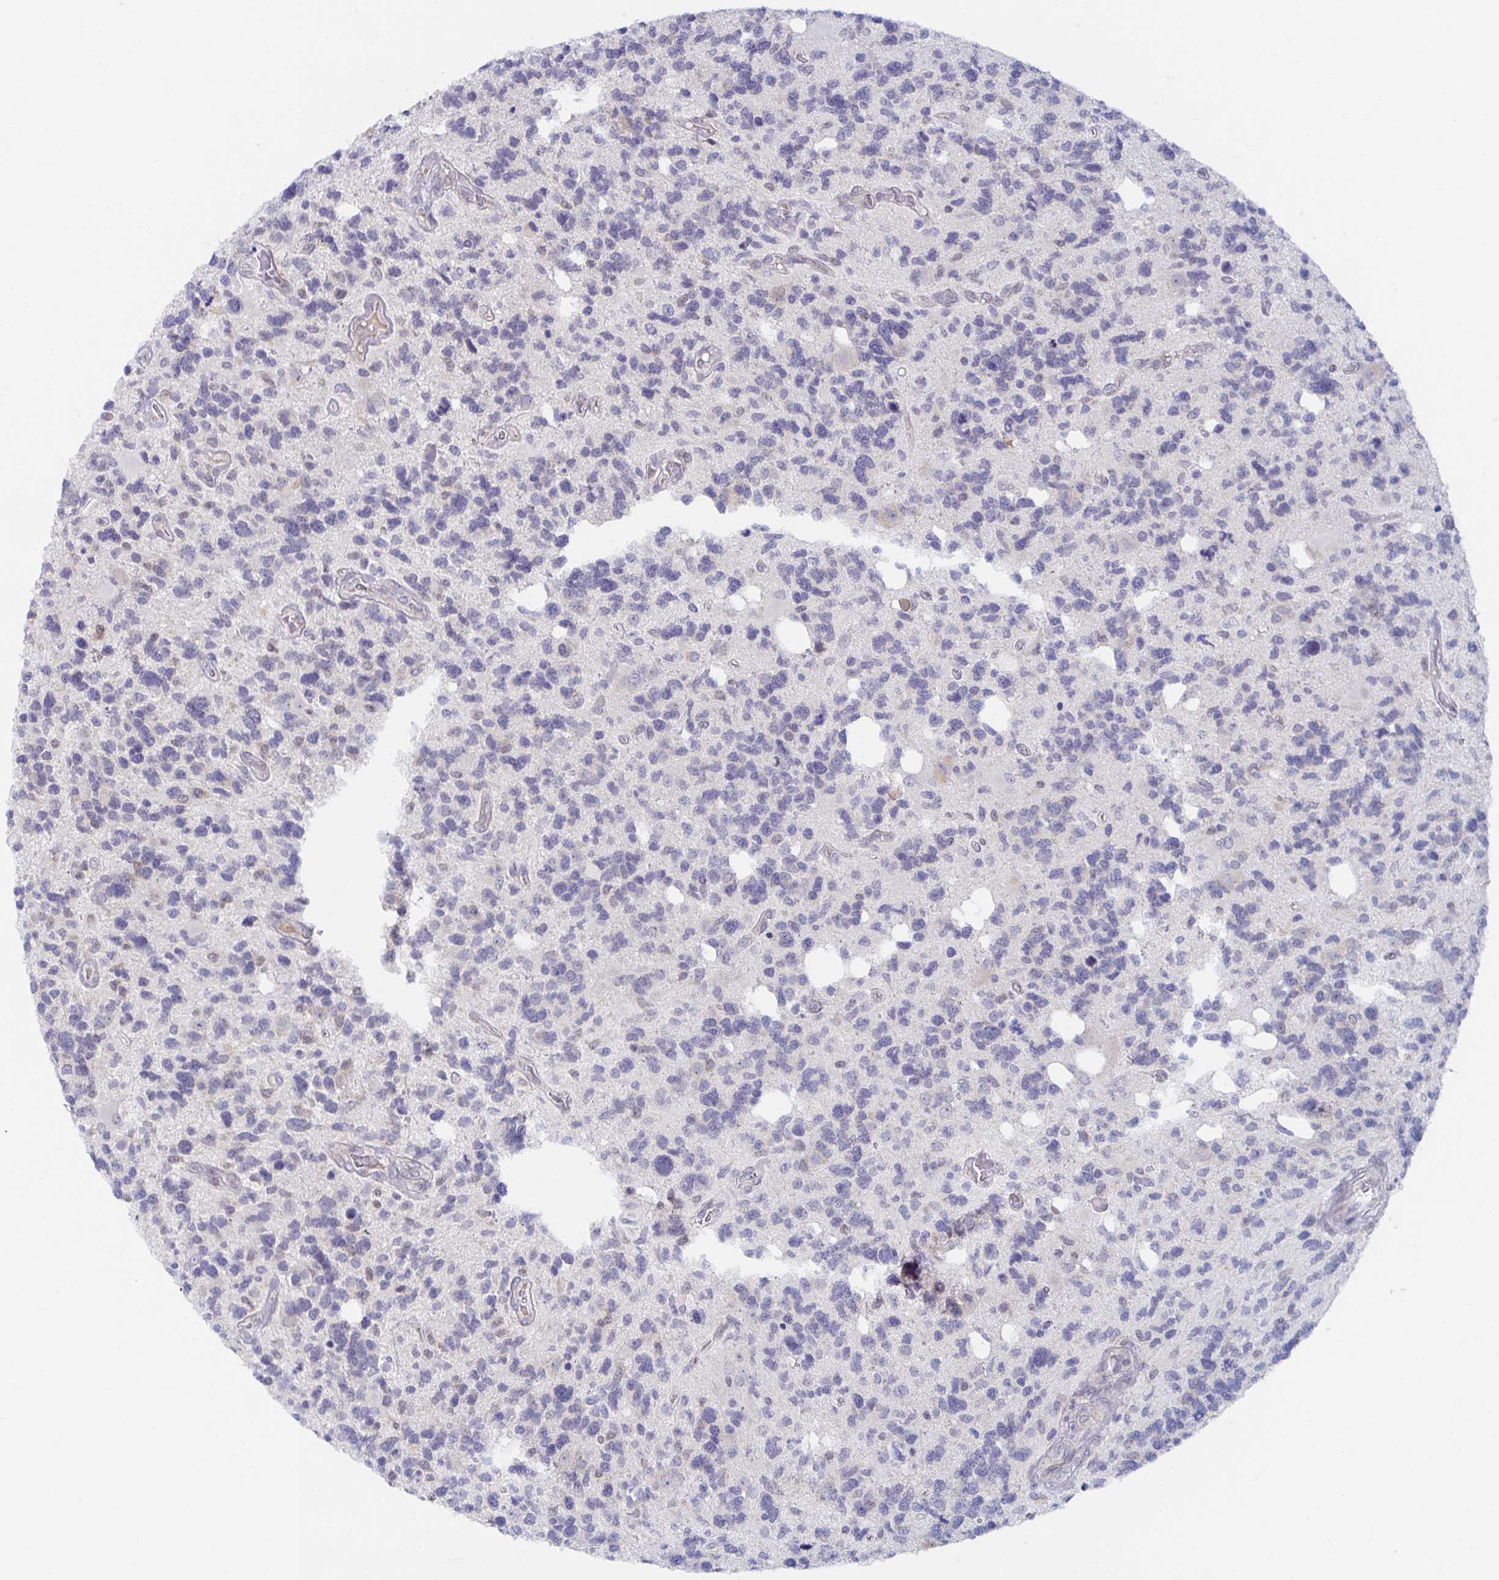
{"staining": {"intensity": "negative", "quantity": "none", "location": "none"}, "tissue": "glioma", "cell_type": "Tumor cells", "image_type": "cancer", "snomed": [{"axis": "morphology", "description": "Glioma, malignant, High grade"}, {"axis": "topography", "description": "Brain"}], "caption": "Histopathology image shows no protein positivity in tumor cells of glioma tissue.", "gene": "BAD", "patient": {"sex": "male", "age": 49}}